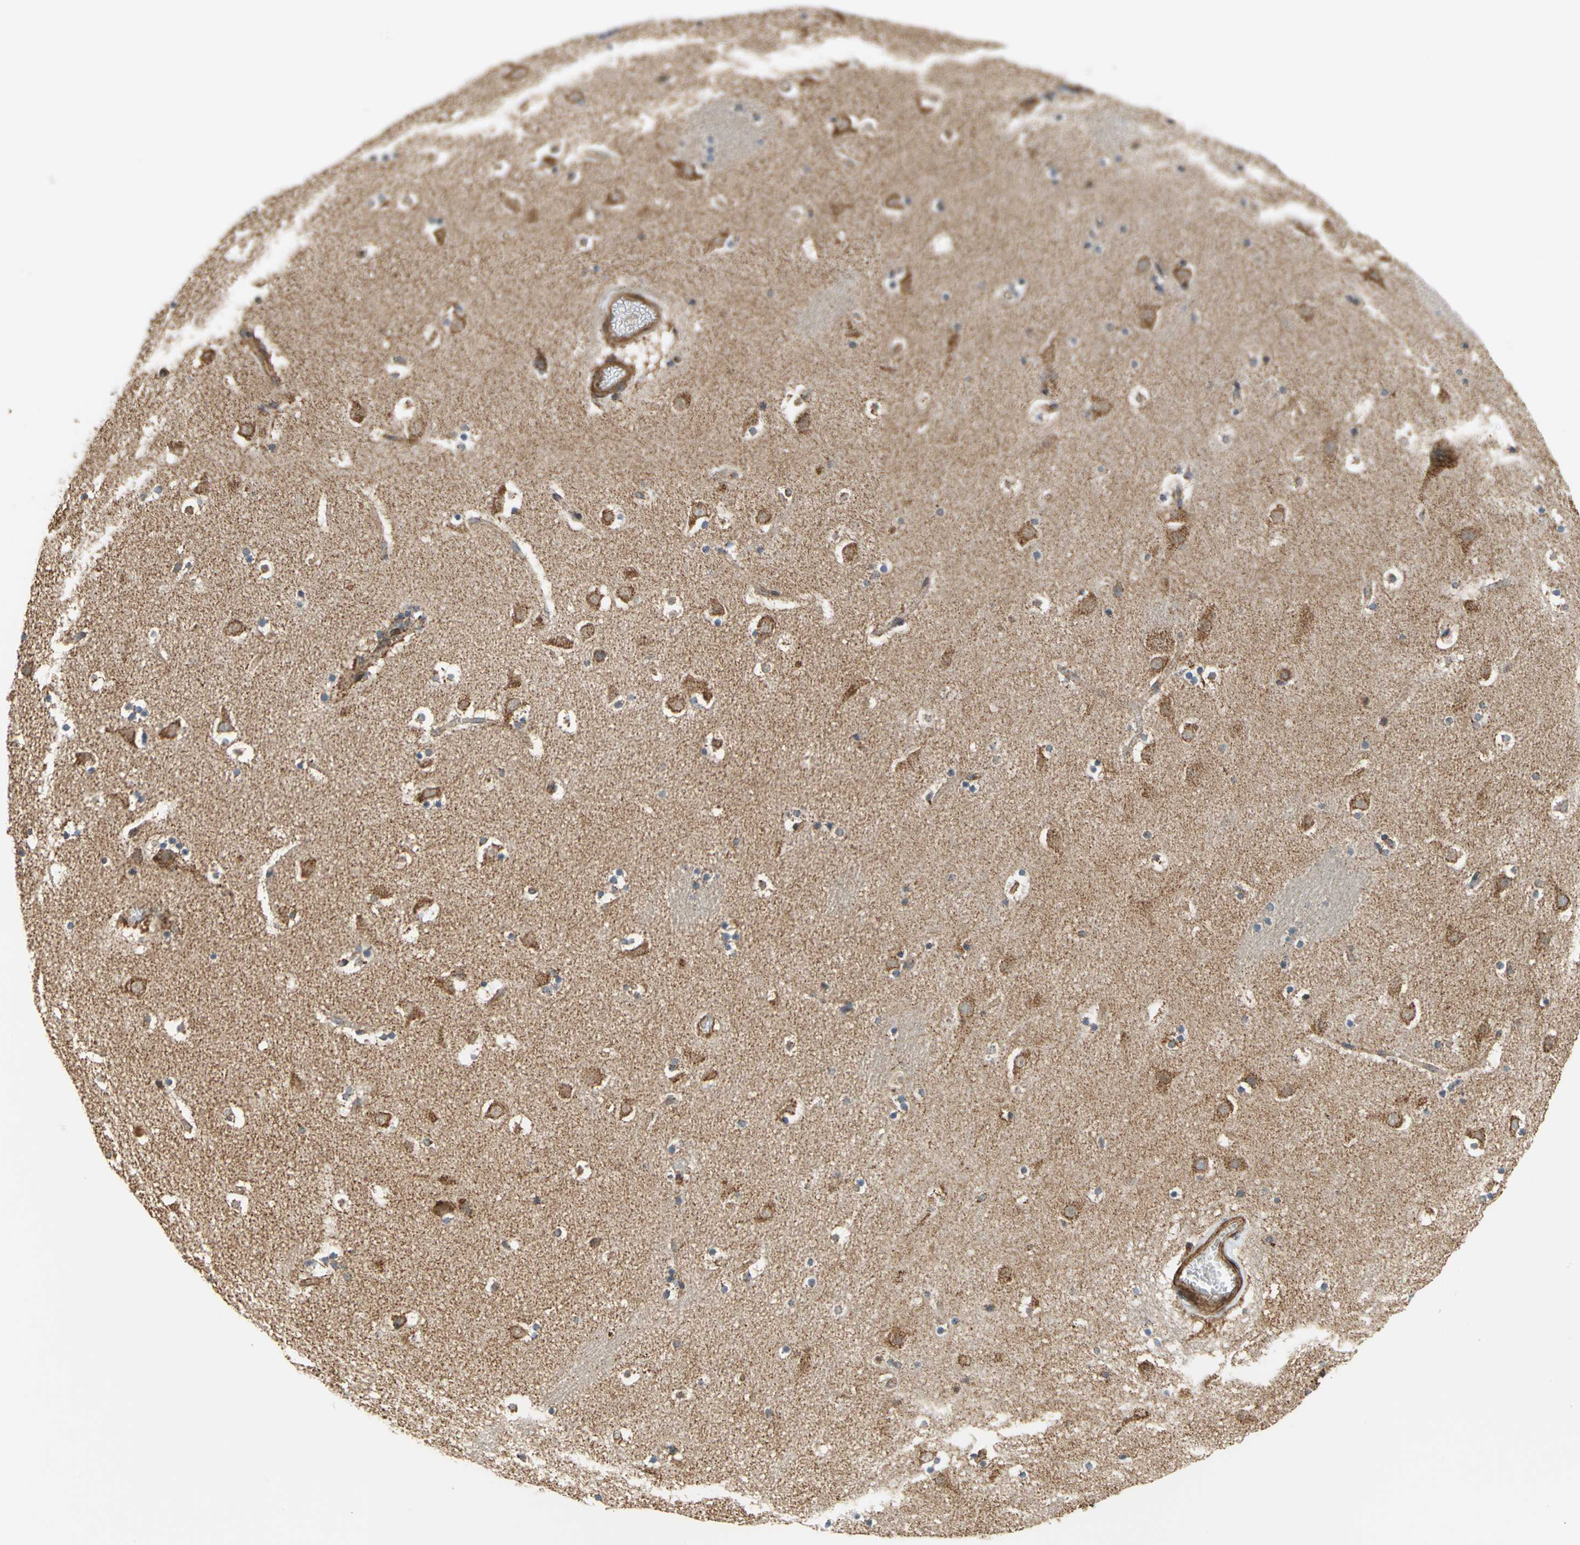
{"staining": {"intensity": "moderate", "quantity": ">75%", "location": "cytoplasmic/membranous"}, "tissue": "caudate", "cell_type": "Glial cells", "image_type": "normal", "snomed": [{"axis": "morphology", "description": "Normal tissue, NOS"}, {"axis": "topography", "description": "Lateral ventricle wall"}], "caption": "The histopathology image shows immunohistochemical staining of unremarkable caudate. There is moderate cytoplasmic/membranous positivity is appreciated in about >75% of glial cells. The staining was performed using DAB (3,3'-diaminobenzidine), with brown indicating positive protein expression. Nuclei are stained blue with hematoxylin.", "gene": "MRPS22", "patient": {"sex": "male", "age": 45}}